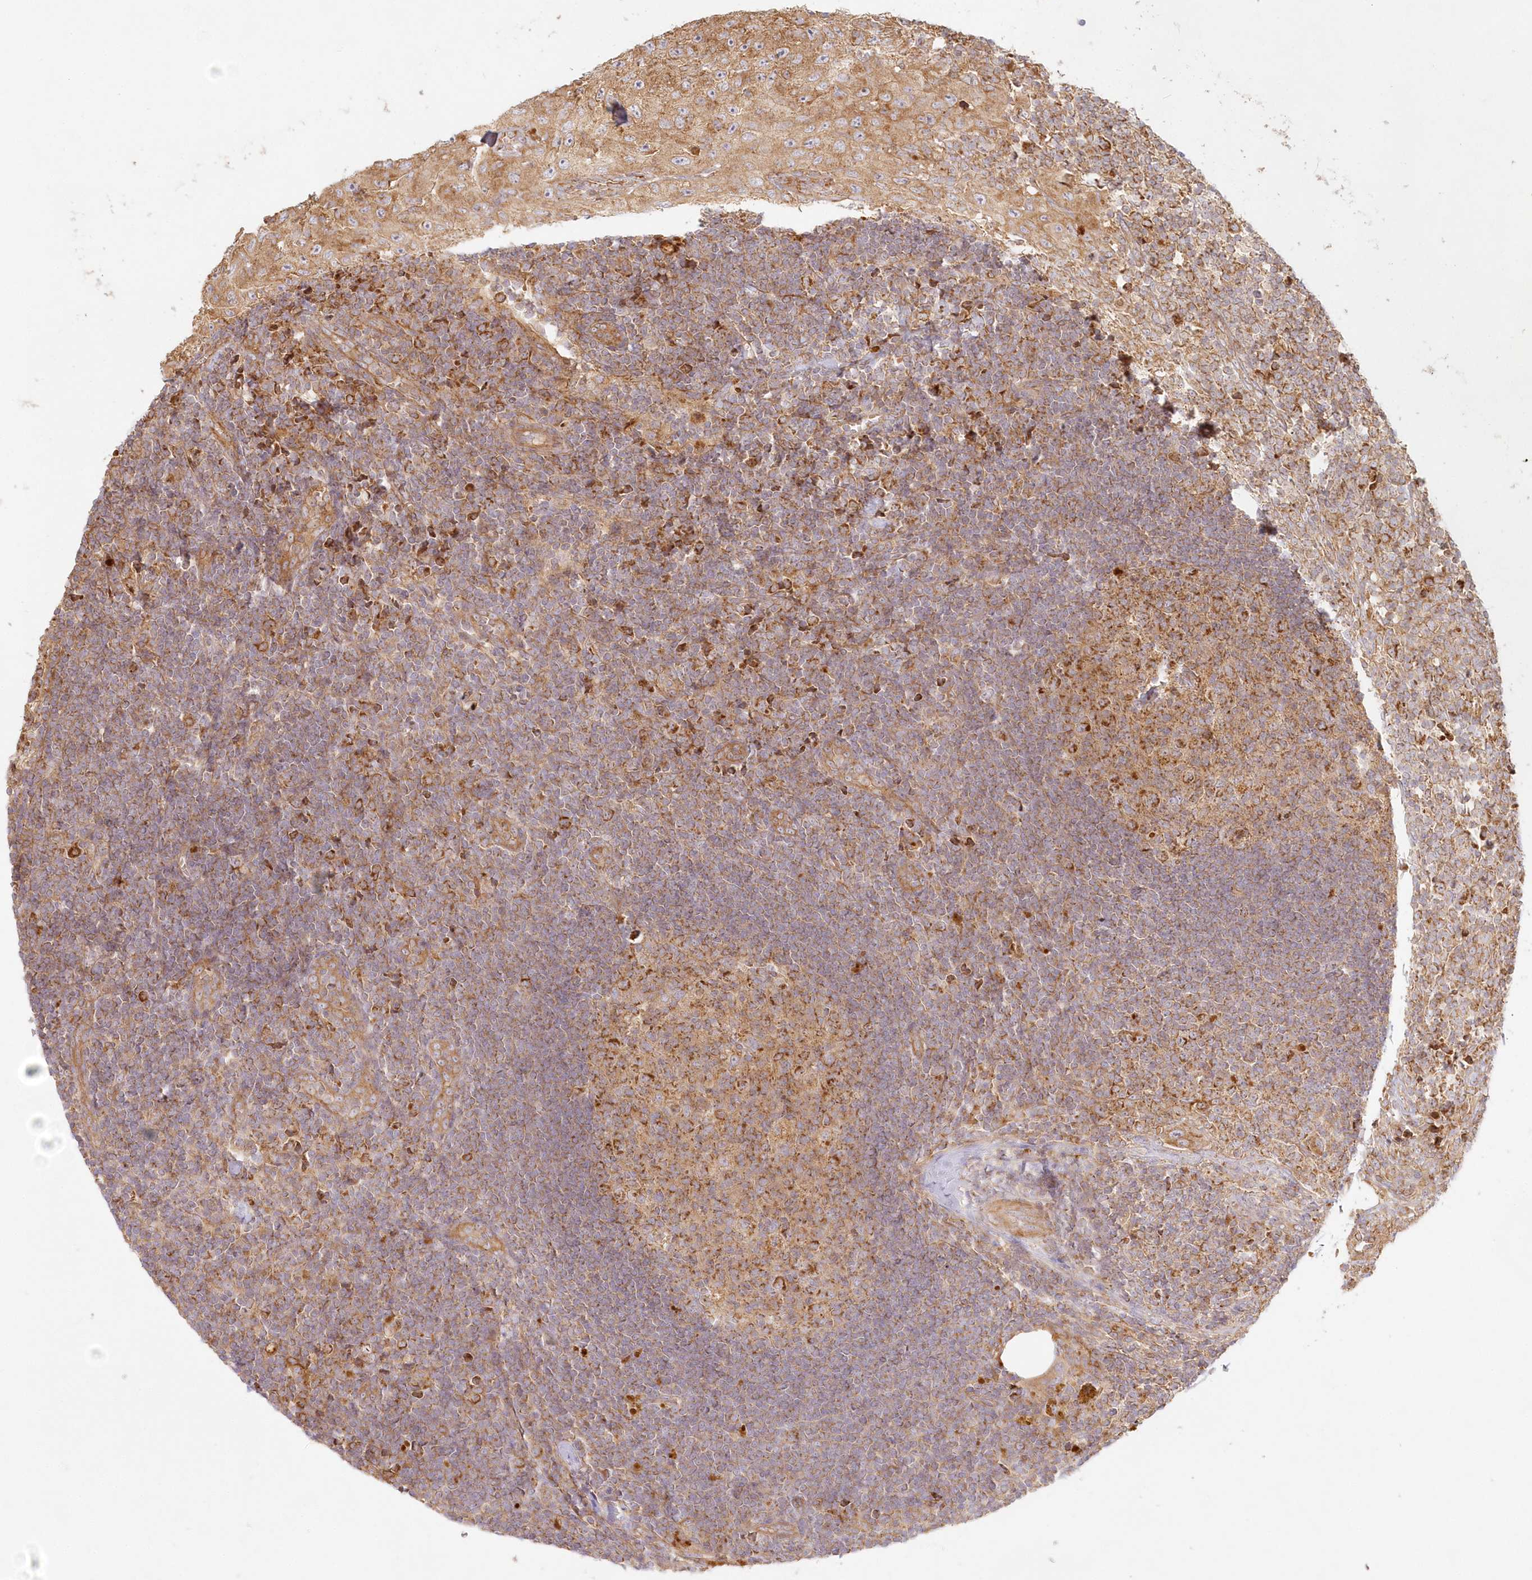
{"staining": {"intensity": "moderate", "quantity": ">75%", "location": "cytoplasmic/membranous"}, "tissue": "lymph node", "cell_type": "Germinal center cells", "image_type": "normal", "snomed": [{"axis": "morphology", "description": "Normal tissue, NOS"}, {"axis": "morphology", "description": "Squamous cell carcinoma, metastatic, NOS"}, {"axis": "topography", "description": "Lymph node"}], "caption": "Brown immunohistochemical staining in unremarkable lymph node exhibits moderate cytoplasmic/membranous positivity in approximately >75% of germinal center cells.", "gene": "KIAA0232", "patient": {"sex": "male", "age": 73}}